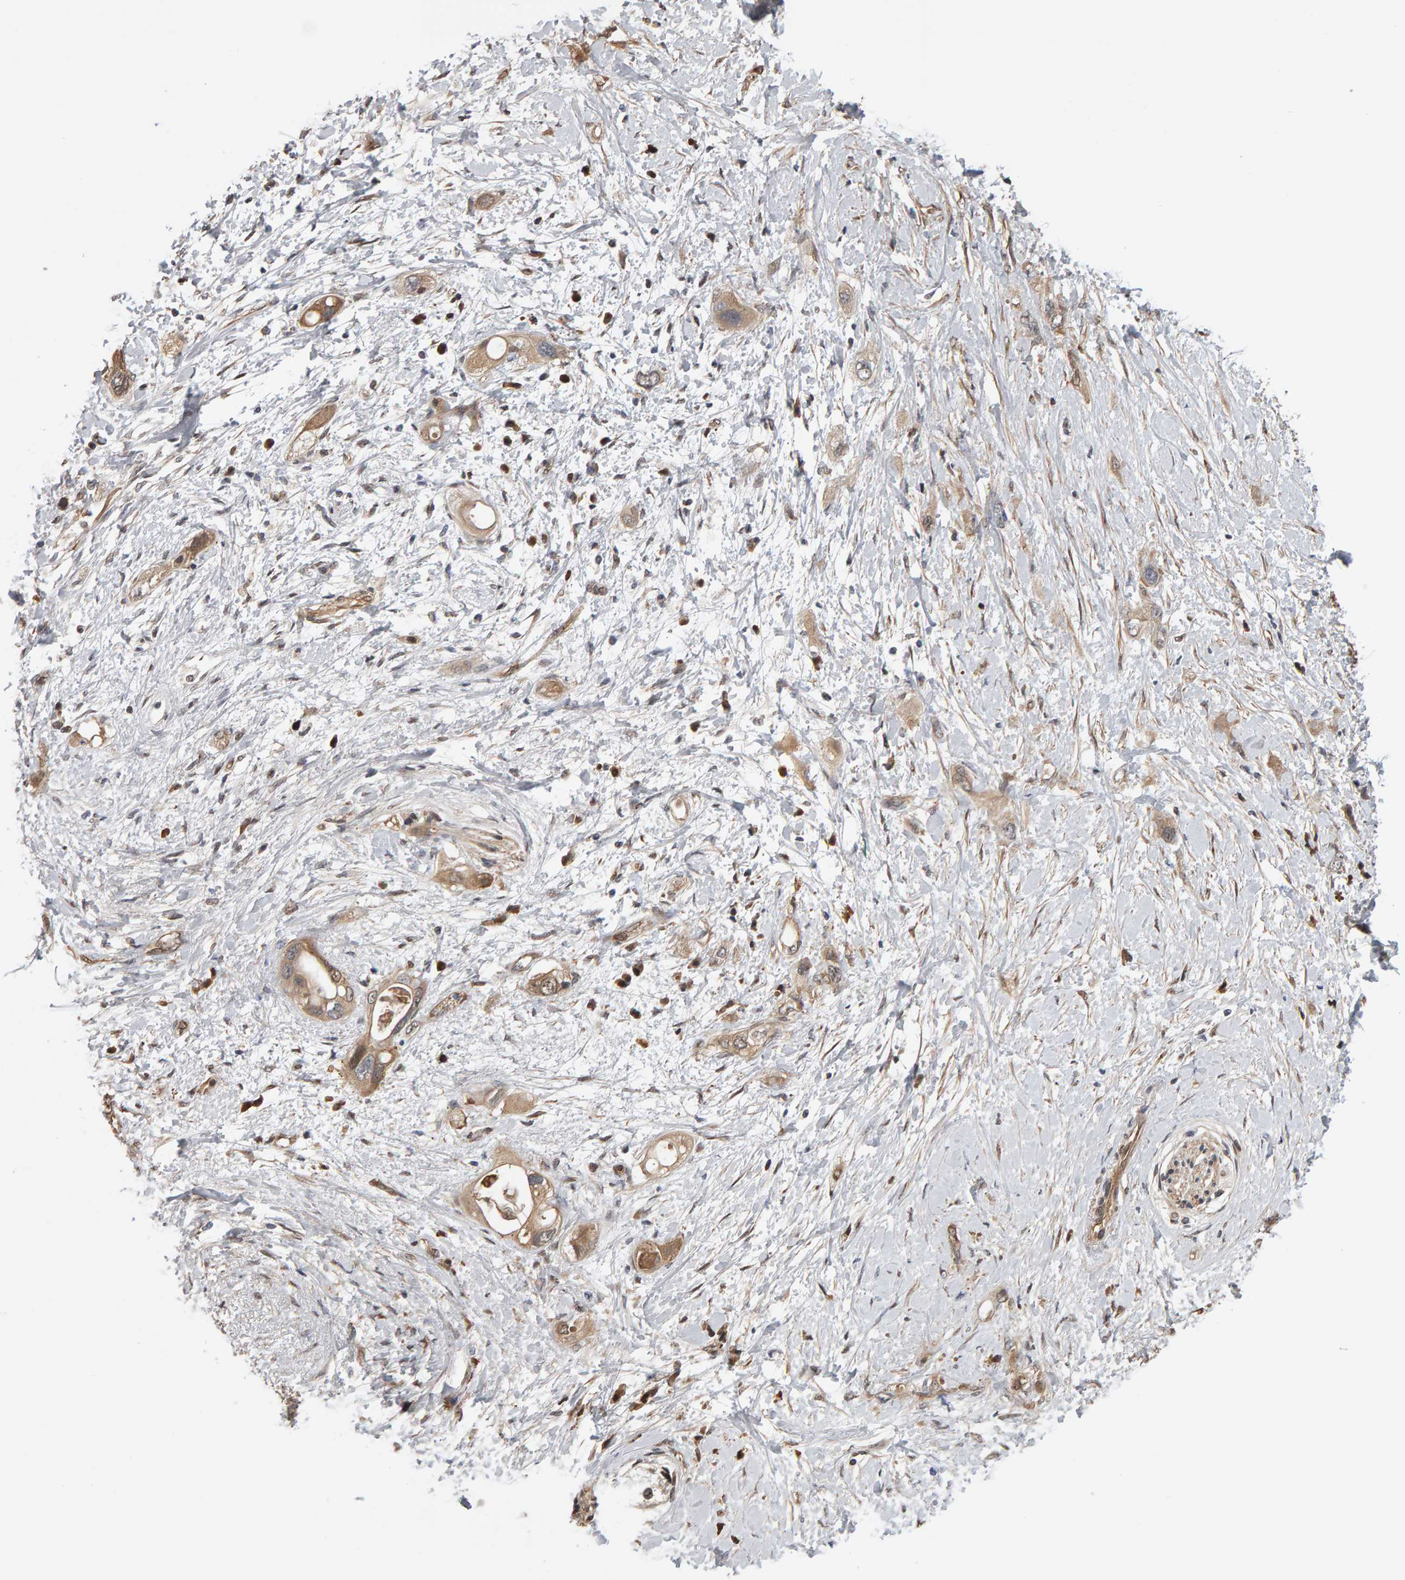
{"staining": {"intensity": "weak", "quantity": ">75%", "location": "cytoplasmic/membranous"}, "tissue": "pancreatic cancer", "cell_type": "Tumor cells", "image_type": "cancer", "snomed": [{"axis": "morphology", "description": "Adenocarcinoma, NOS"}, {"axis": "topography", "description": "Pancreas"}], "caption": "This is a photomicrograph of IHC staining of pancreatic adenocarcinoma, which shows weak positivity in the cytoplasmic/membranous of tumor cells.", "gene": "COASY", "patient": {"sex": "female", "age": 56}}